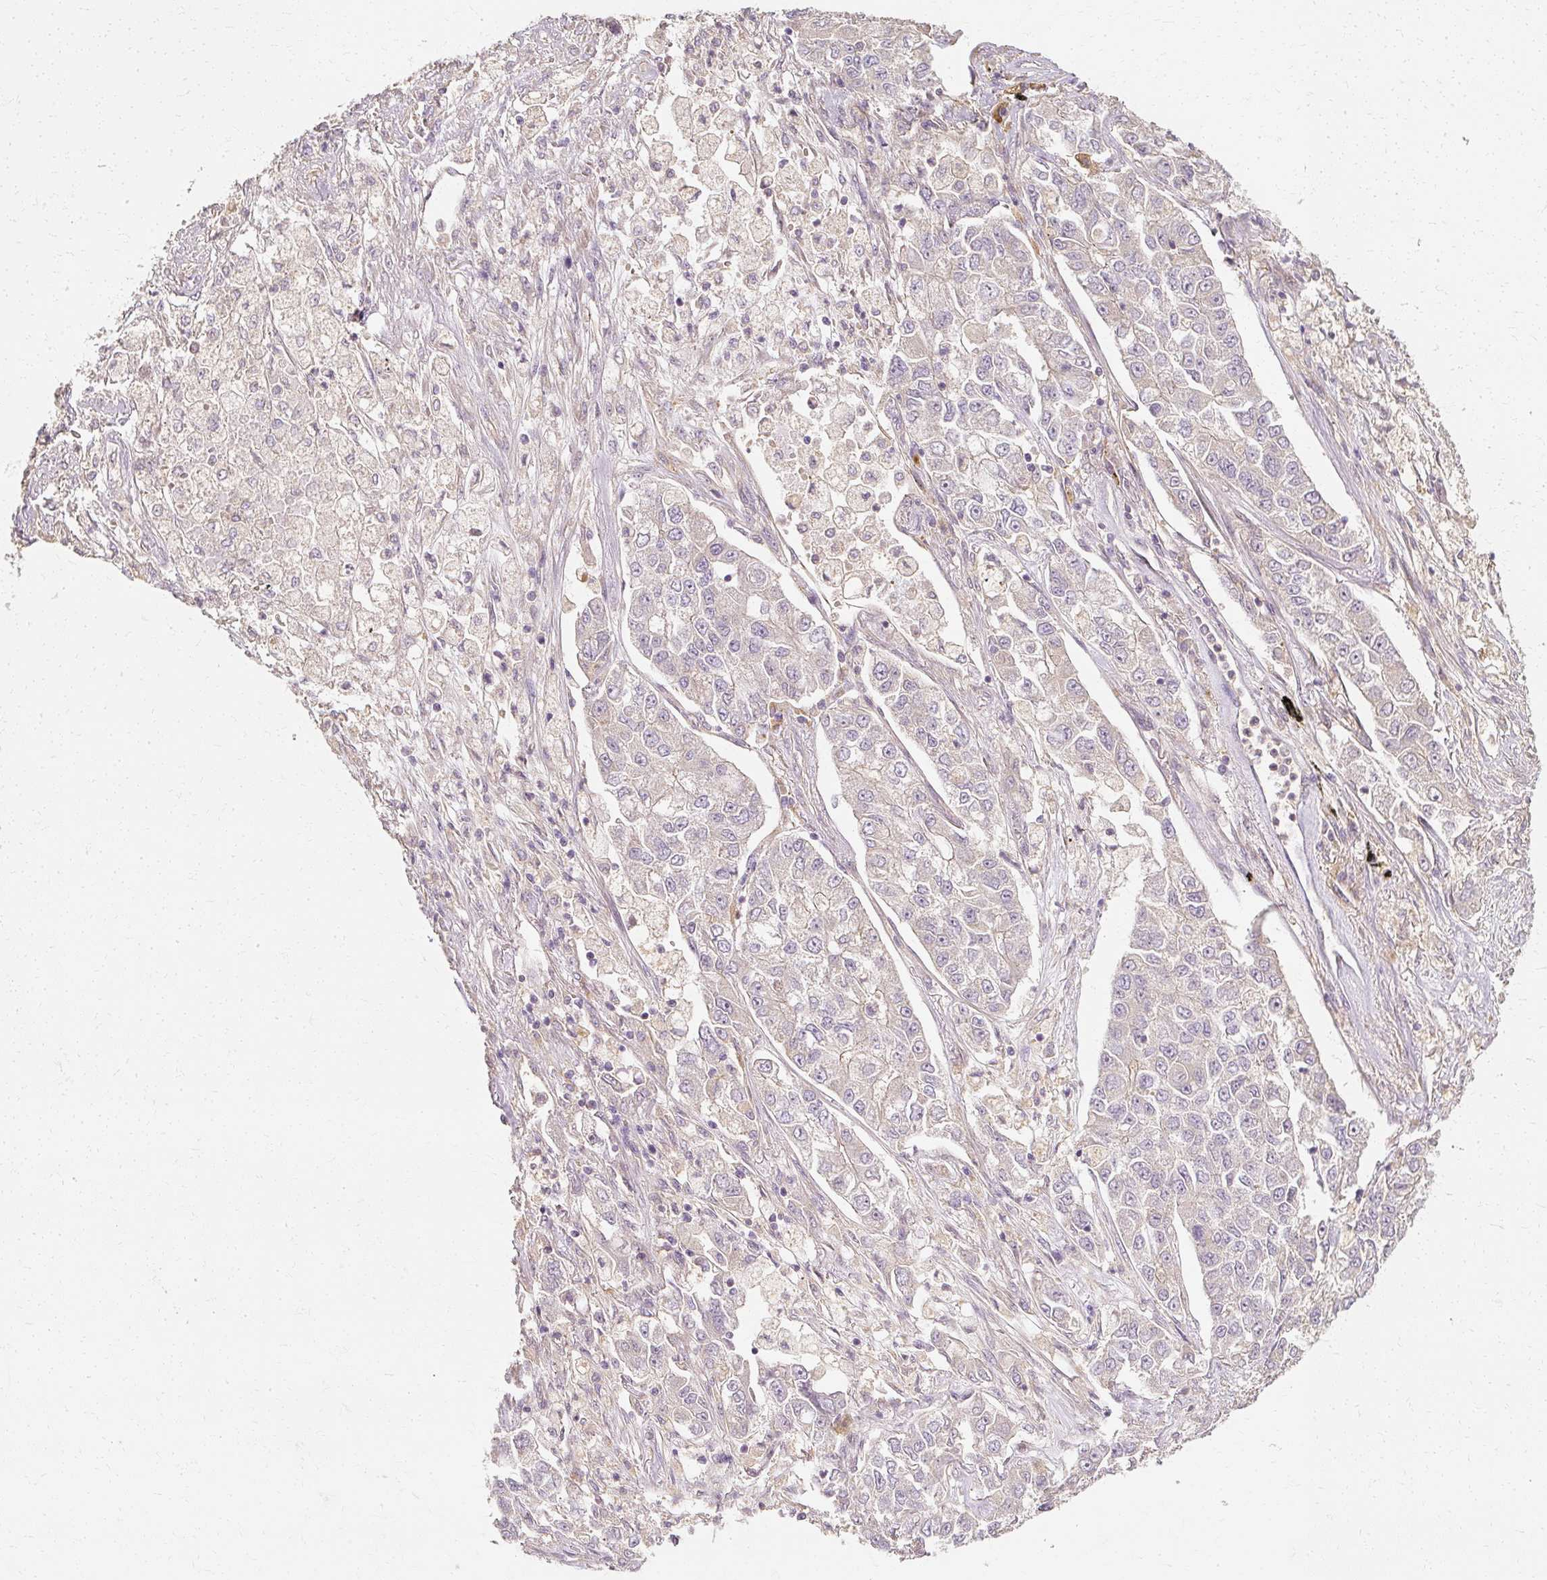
{"staining": {"intensity": "negative", "quantity": "none", "location": "none"}, "tissue": "lung cancer", "cell_type": "Tumor cells", "image_type": "cancer", "snomed": [{"axis": "morphology", "description": "Adenocarcinoma, NOS"}, {"axis": "topography", "description": "Lung"}], "caption": "Tumor cells are negative for protein expression in human lung cancer (adenocarcinoma). Nuclei are stained in blue.", "gene": "GNAQ", "patient": {"sex": "male", "age": 49}}